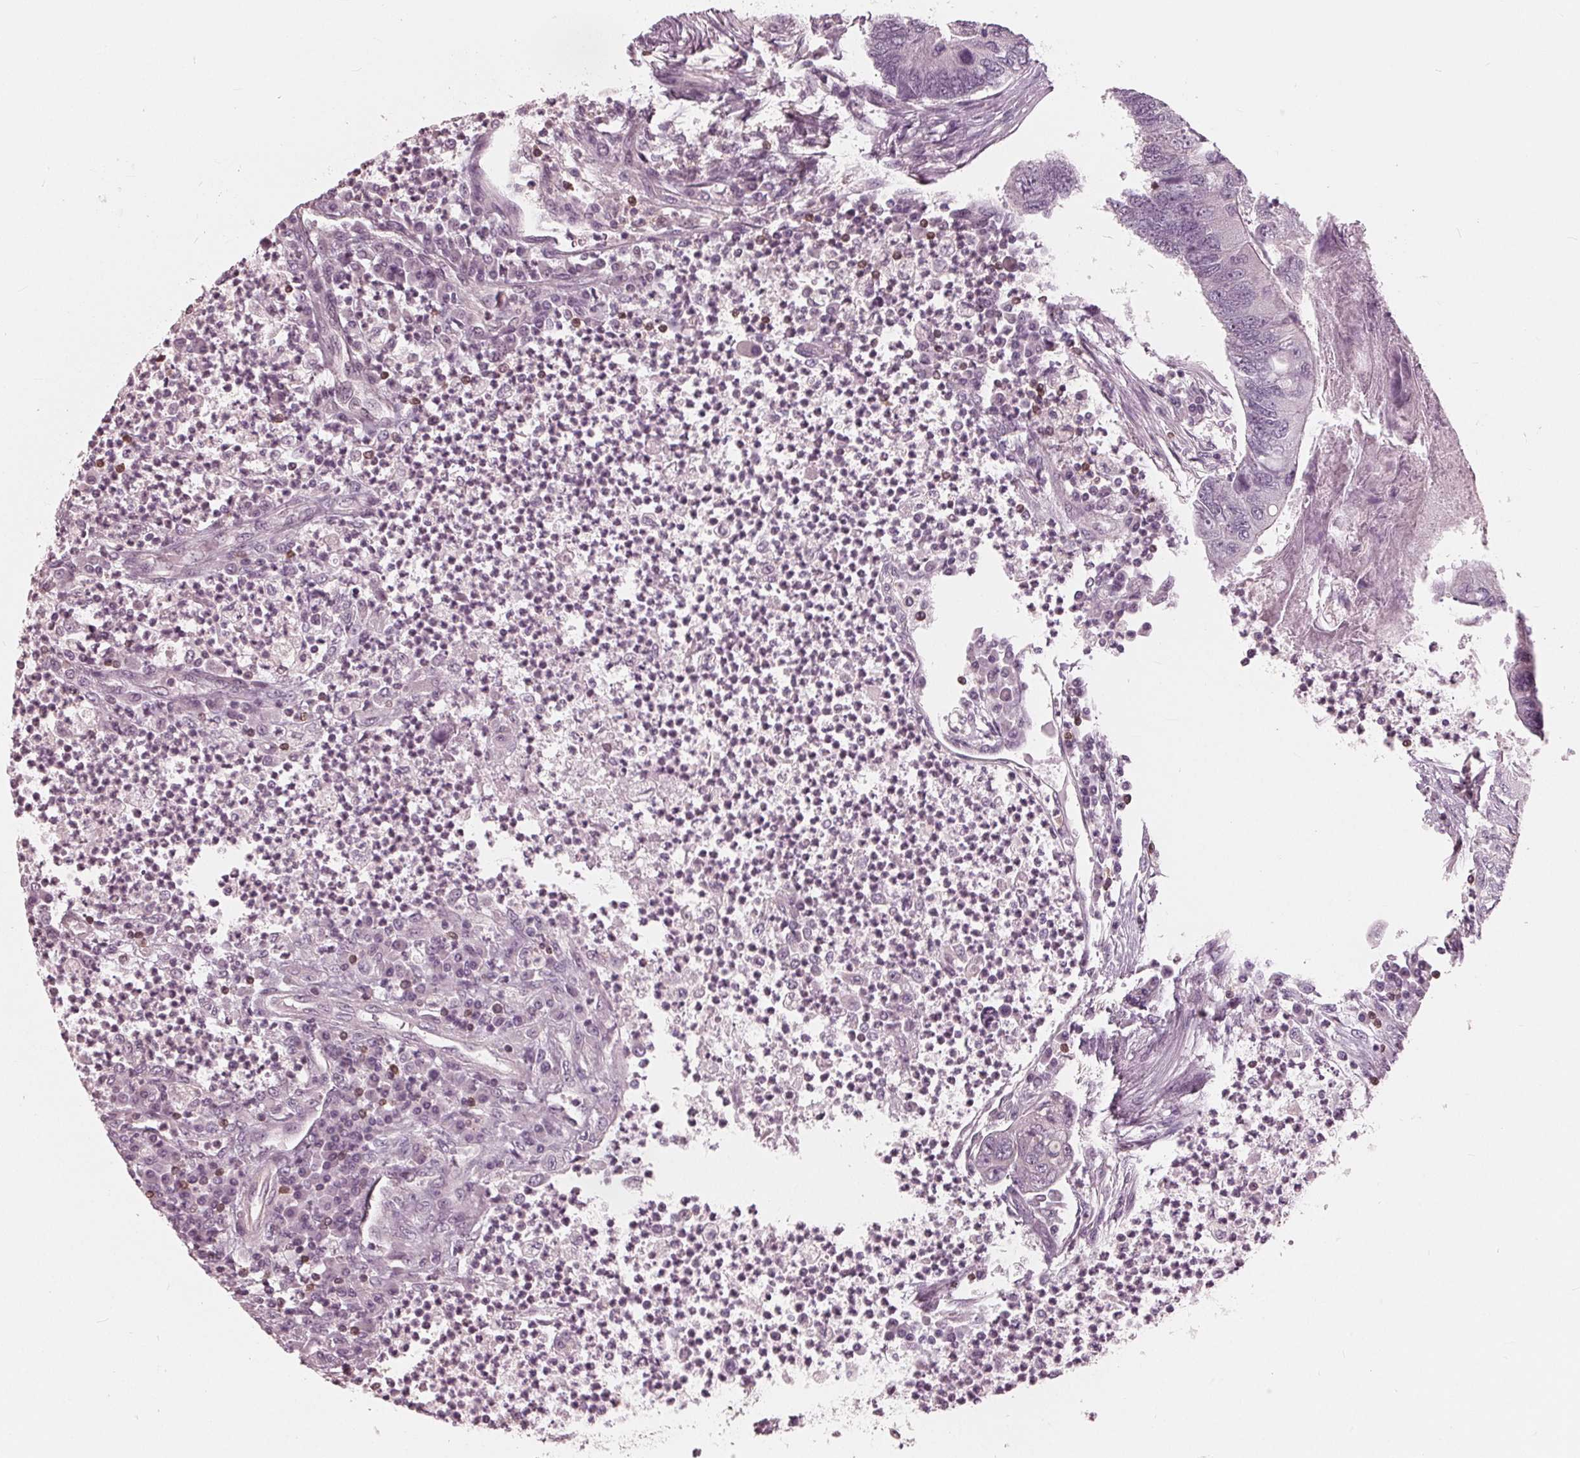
{"staining": {"intensity": "negative", "quantity": "none", "location": "none"}, "tissue": "colorectal cancer", "cell_type": "Tumor cells", "image_type": "cancer", "snomed": [{"axis": "morphology", "description": "Adenocarcinoma, NOS"}, {"axis": "topography", "description": "Colon"}], "caption": "Tumor cells are negative for protein expression in human colorectal cancer. The staining is performed using DAB (3,3'-diaminobenzidine) brown chromogen with nuclei counter-stained in using hematoxylin.", "gene": "ING3", "patient": {"sex": "female", "age": 67}}